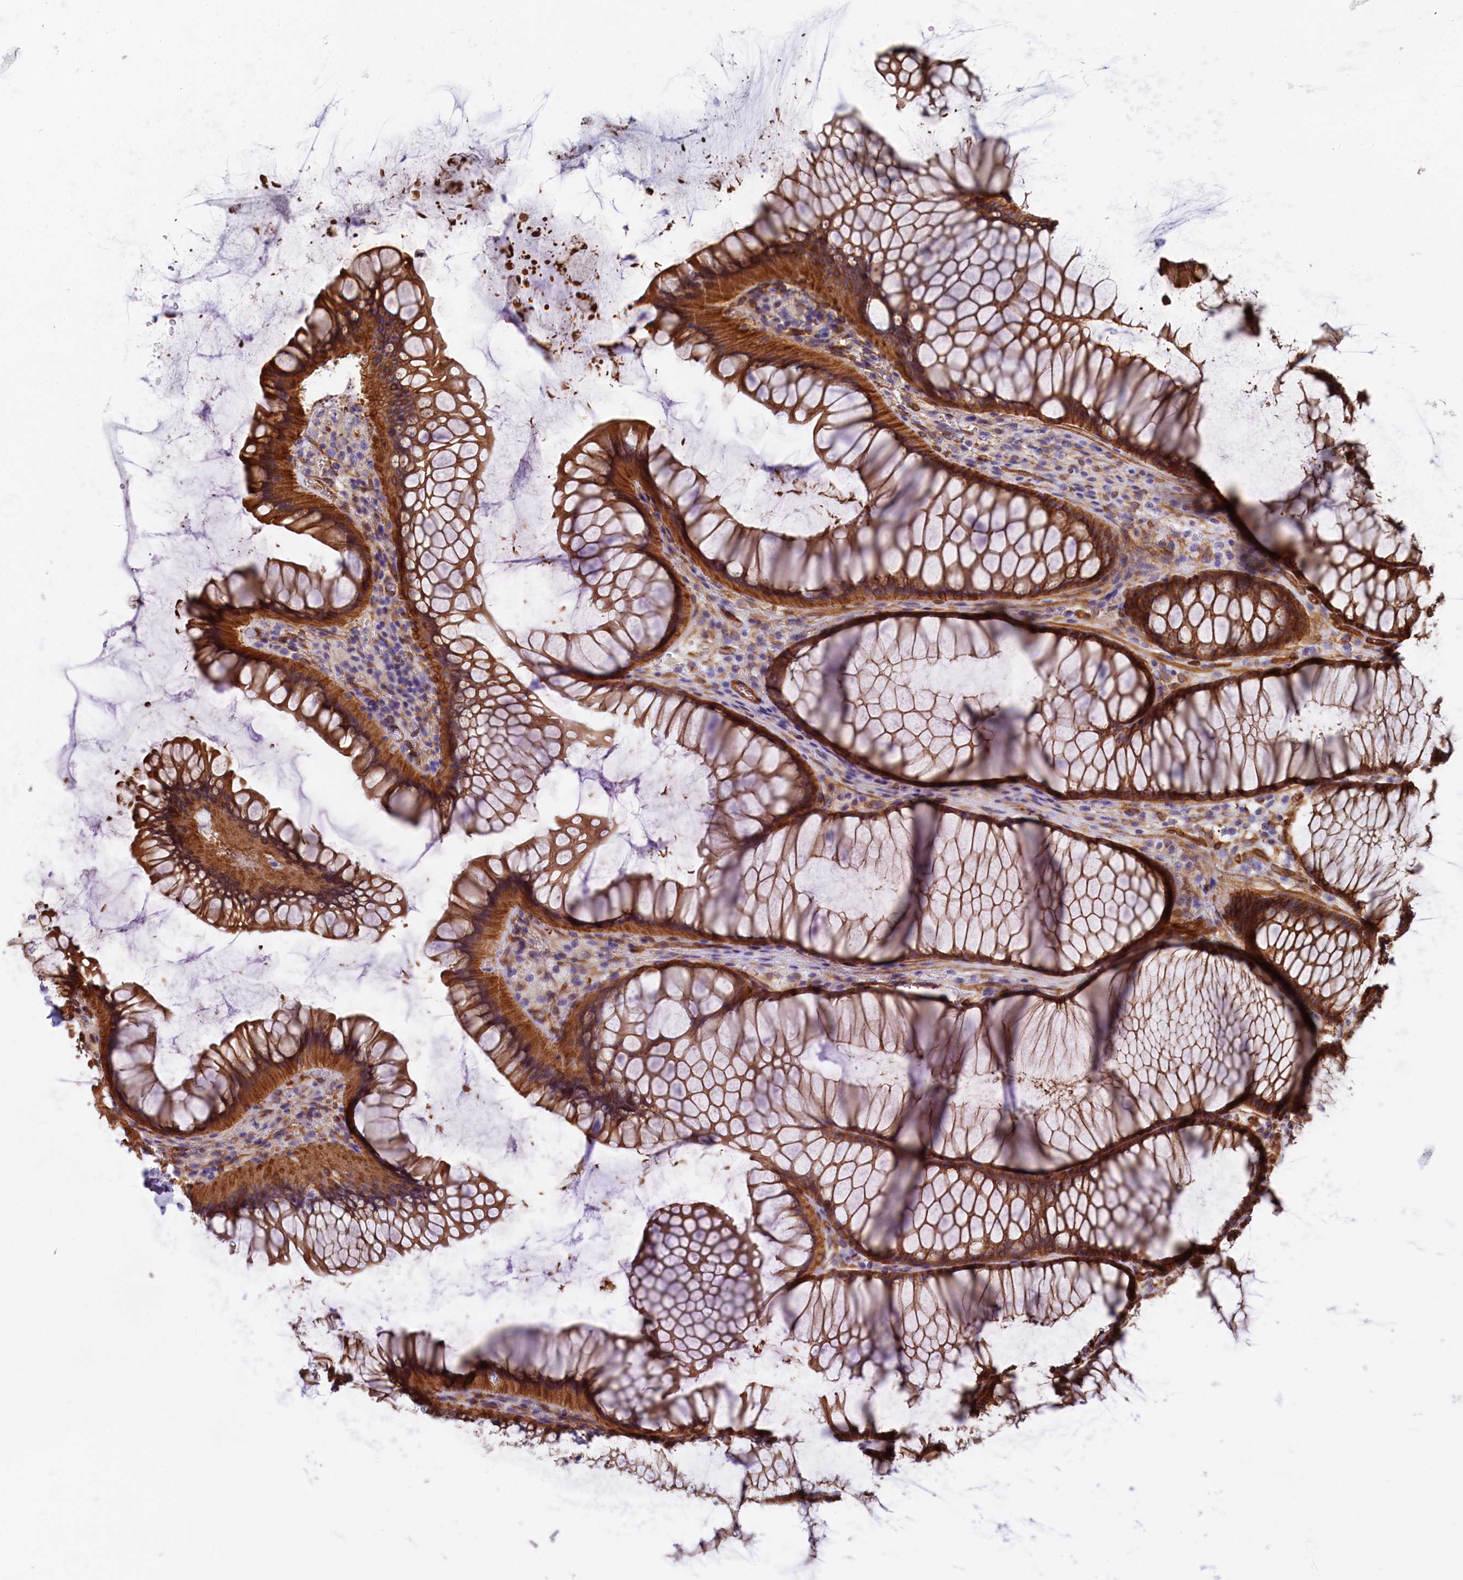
{"staining": {"intensity": "strong", "quantity": ">75%", "location": "cytoplasmic/membranous"}, "tissue": "colon", "cell_type": "Endothelial cells", "image_type": "normal", "snomed": [{"axis": "morphology", "description": "Normal tissue, NOS"}, {"axis": "topography", "description": "Colon"}], "caption": "The image demonstrates immunohistochemical staining of normal colon. There is strong cytoplasmic/membranous positivity is appreciated in approximately >75% of endothelial cells.", "gene": "TNKS1BP1", "patient": {"sex": "female", "age": 82}}